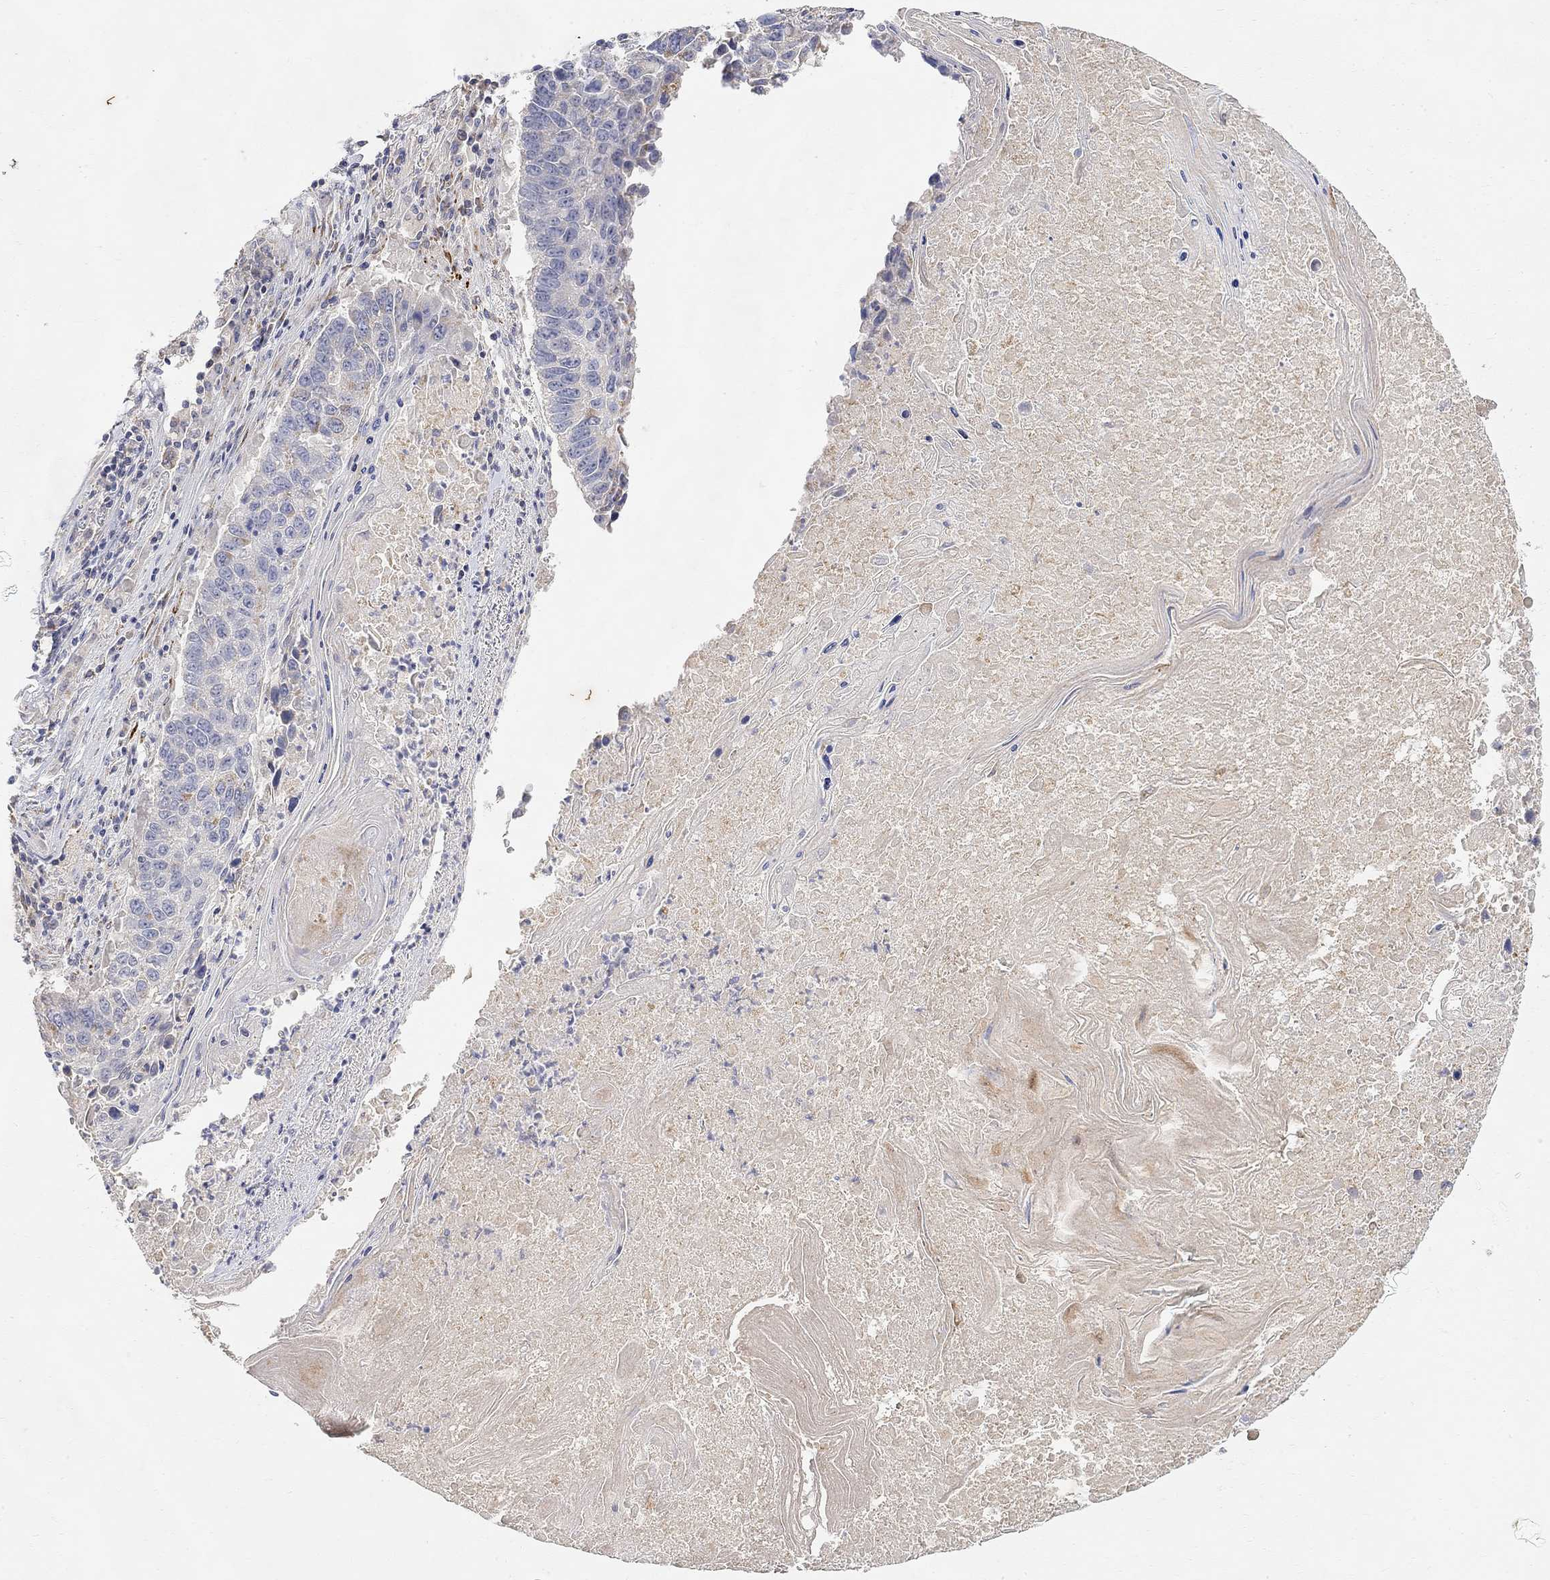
{"staining": {"intensity": "negative", "quantity": "none", "location": "none"}, "tissue": "lung cancer", "cell_type": "Tumor cells", "image_type": "cancer", "snomed": [{"axis": "morphology", "description": "Squamous cell carcinoma, NOS"}, {"axis": "topography", "description": "Lung"}], "caption": "The immunohistochemistry (IHC) histopathology image has no significant positivity in tumor cells of lung cancer tissue. The staining was performed using DAB (3,3'-diaminobenzidine) to visualize the protein expression in brown, while the nuclei were stained in blue with hematoxylin (Magnification: 20x).", "gene": "FNDC5", "patient": {"sex": "male", "age": 73}}